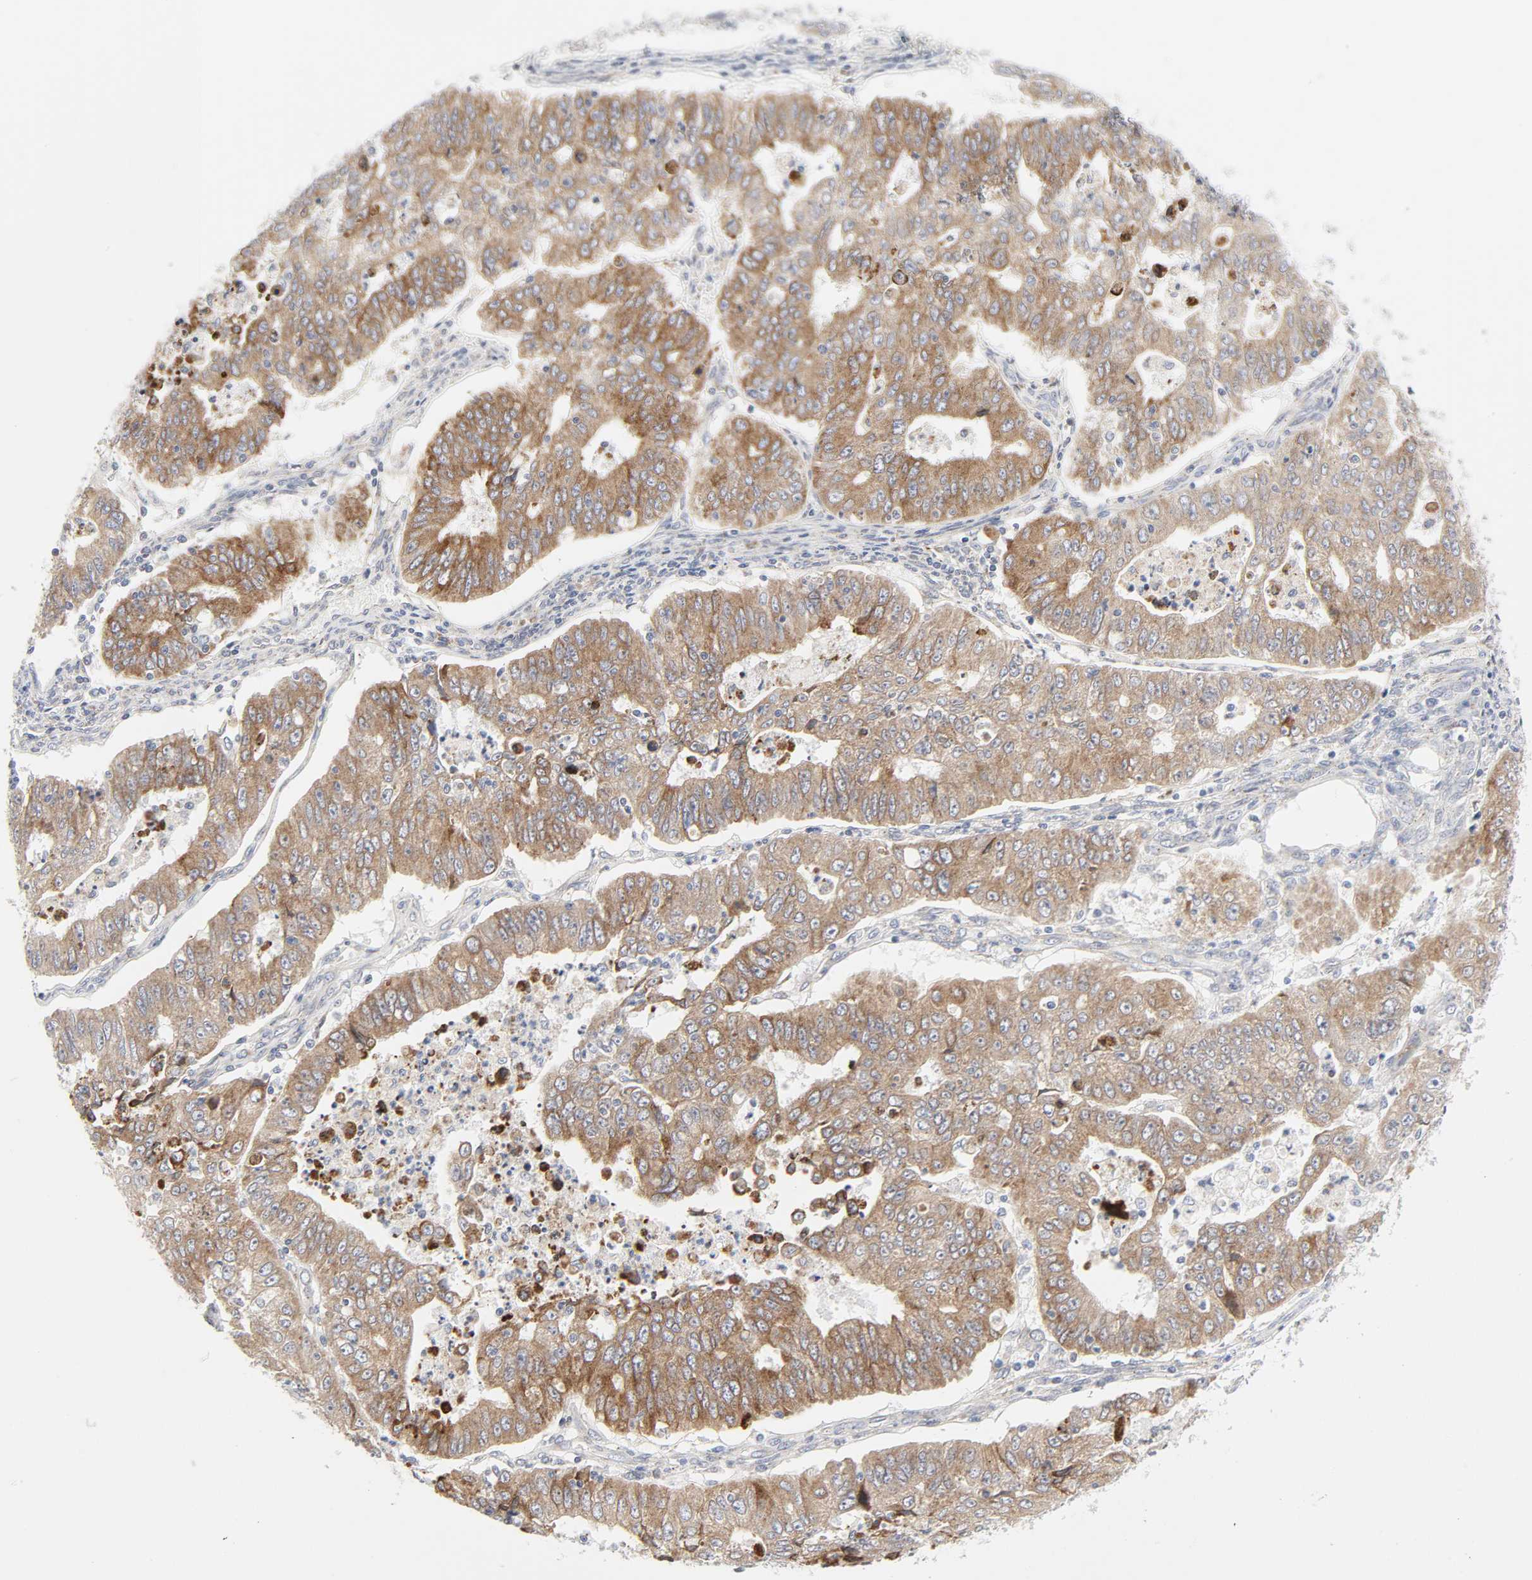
{"staining": {"intensity": "moderate", "quantity": ">75%", "location": "cytoplasmic/membranous"}, "tissue": "endometrial cancer", "cell_type": "Tumor cells", "image_type": "cancer", "snomed": [{"axis": "morphology", "description": "Adenocarcinoma, NOS"}, {"axis": "topography", "description": "Endometrium"}], "caption": "Endometrial cancer (adenocarcinoma) stained with a brown dye shows moderate cytoplasmic/membranous positive staining in approximately >75% of tumor cells.", "gene": "LRP6", "patient": {"sex": "female", "age": 42}}